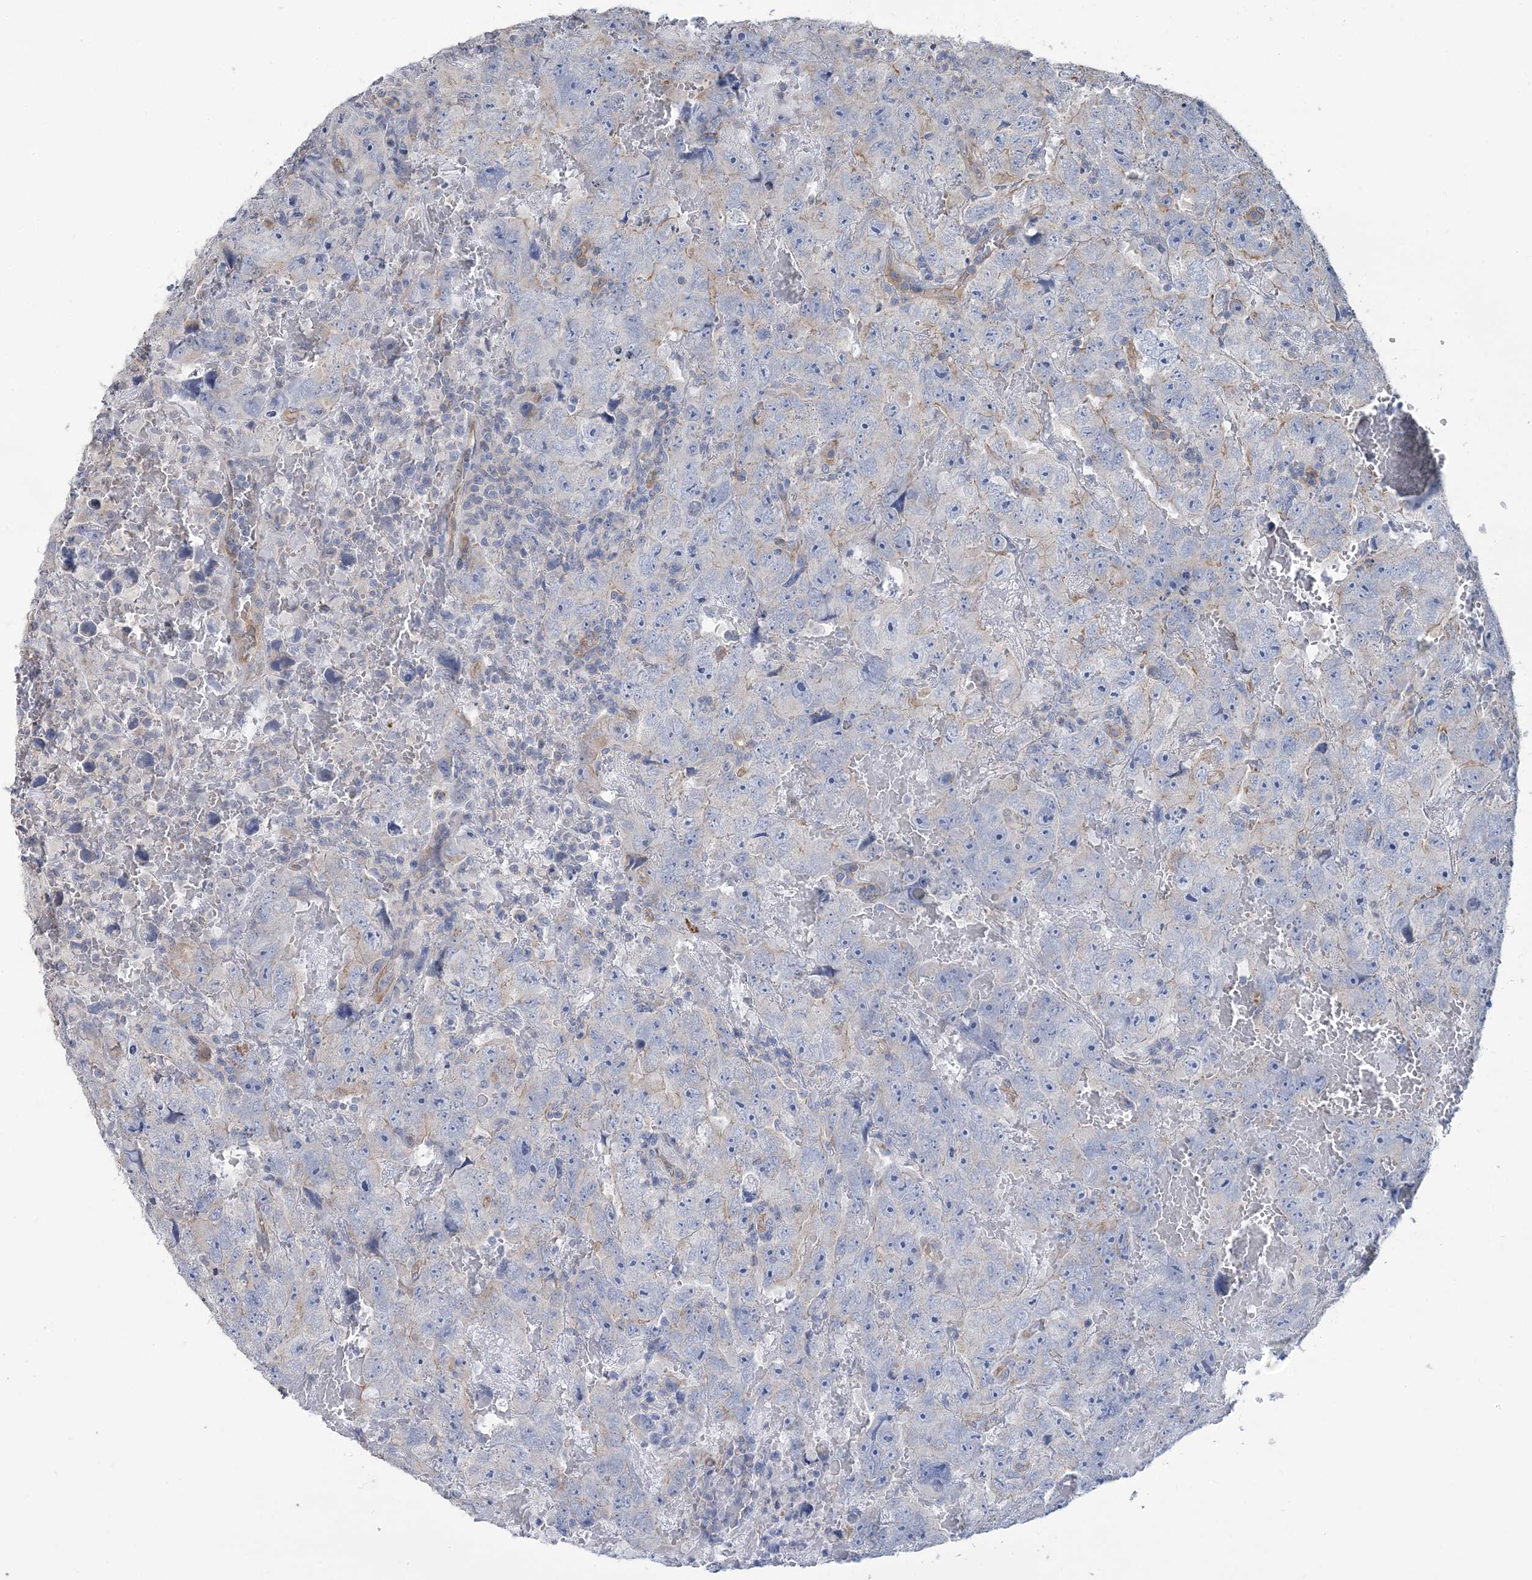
{"staining": {"intensity": "negative", "quantity": "none", "location": "none"}, "tissue": "testis cancer", "cell_type": "Tumor cells", "image_type": "cancer", "snomed": [{"axis": "morphology", "description": "Carcinoma, Embryonal, NOS"}, {"axis": "topography", "description": "Testis"}], "caption": "Immunohistochemistry (IHC) of human testis cancer shows no expression in tumor cells.", "gene": "RAB11FIP5", "patient": {"sex": "male", "age": 45}}